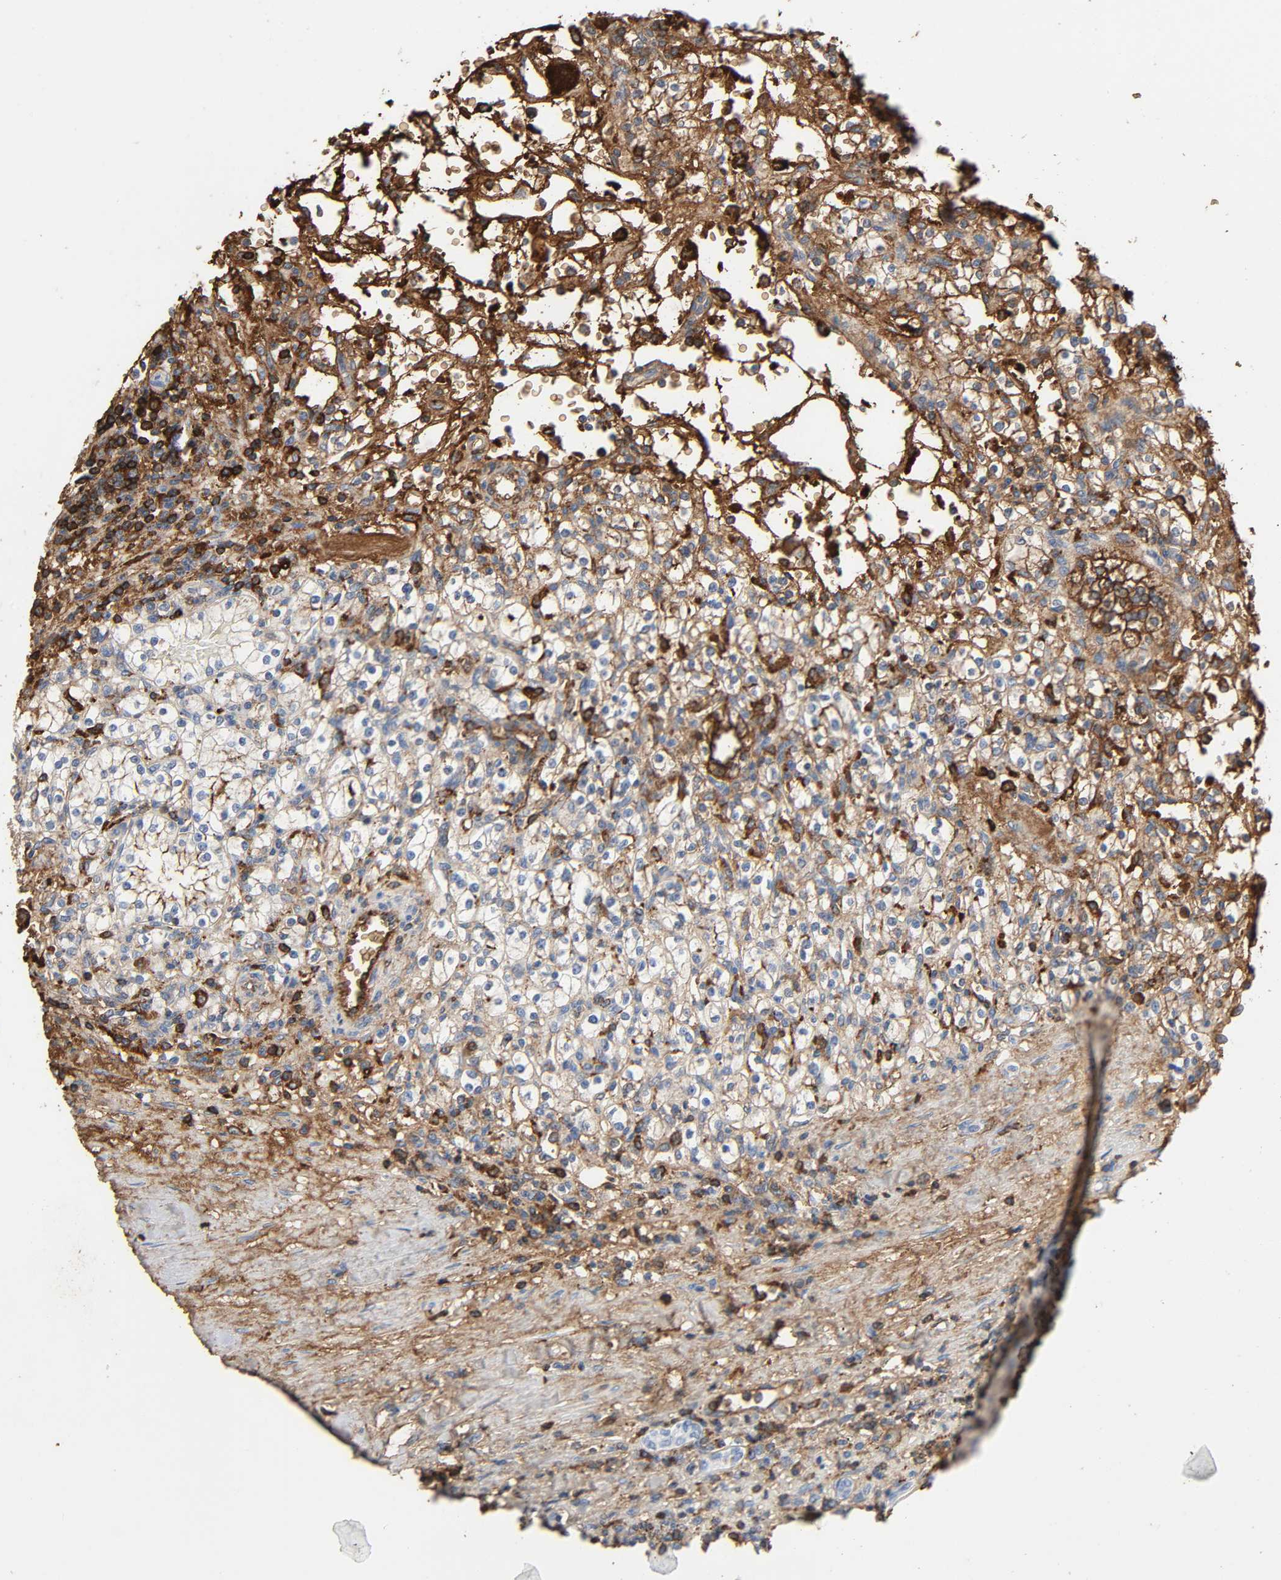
{"staining": {"intensity": "moderate", "quantity": ">75%", "location": "cytoplasmic/membranous"}, "tissue": "renal cancer", "cell_type": "Tumor cells", "image_type": "cancer", "snomed": [{"axis": "morphology", "description": "Normal tissue, NOS"}, {"axis": "morphology", "description": "Adenocarcinoma, NOS"}, {"axis": "topography", "description": "Kidney"}], "caption": "A high-resolution histopathology image shows immunohistochemistry staining of renal cancer, which reveals moderate cytoplasmic/membranous staining in approximately >75% of tumor cells.", "gene": "C3", "patient": {"sex": "female", "age": 55}}